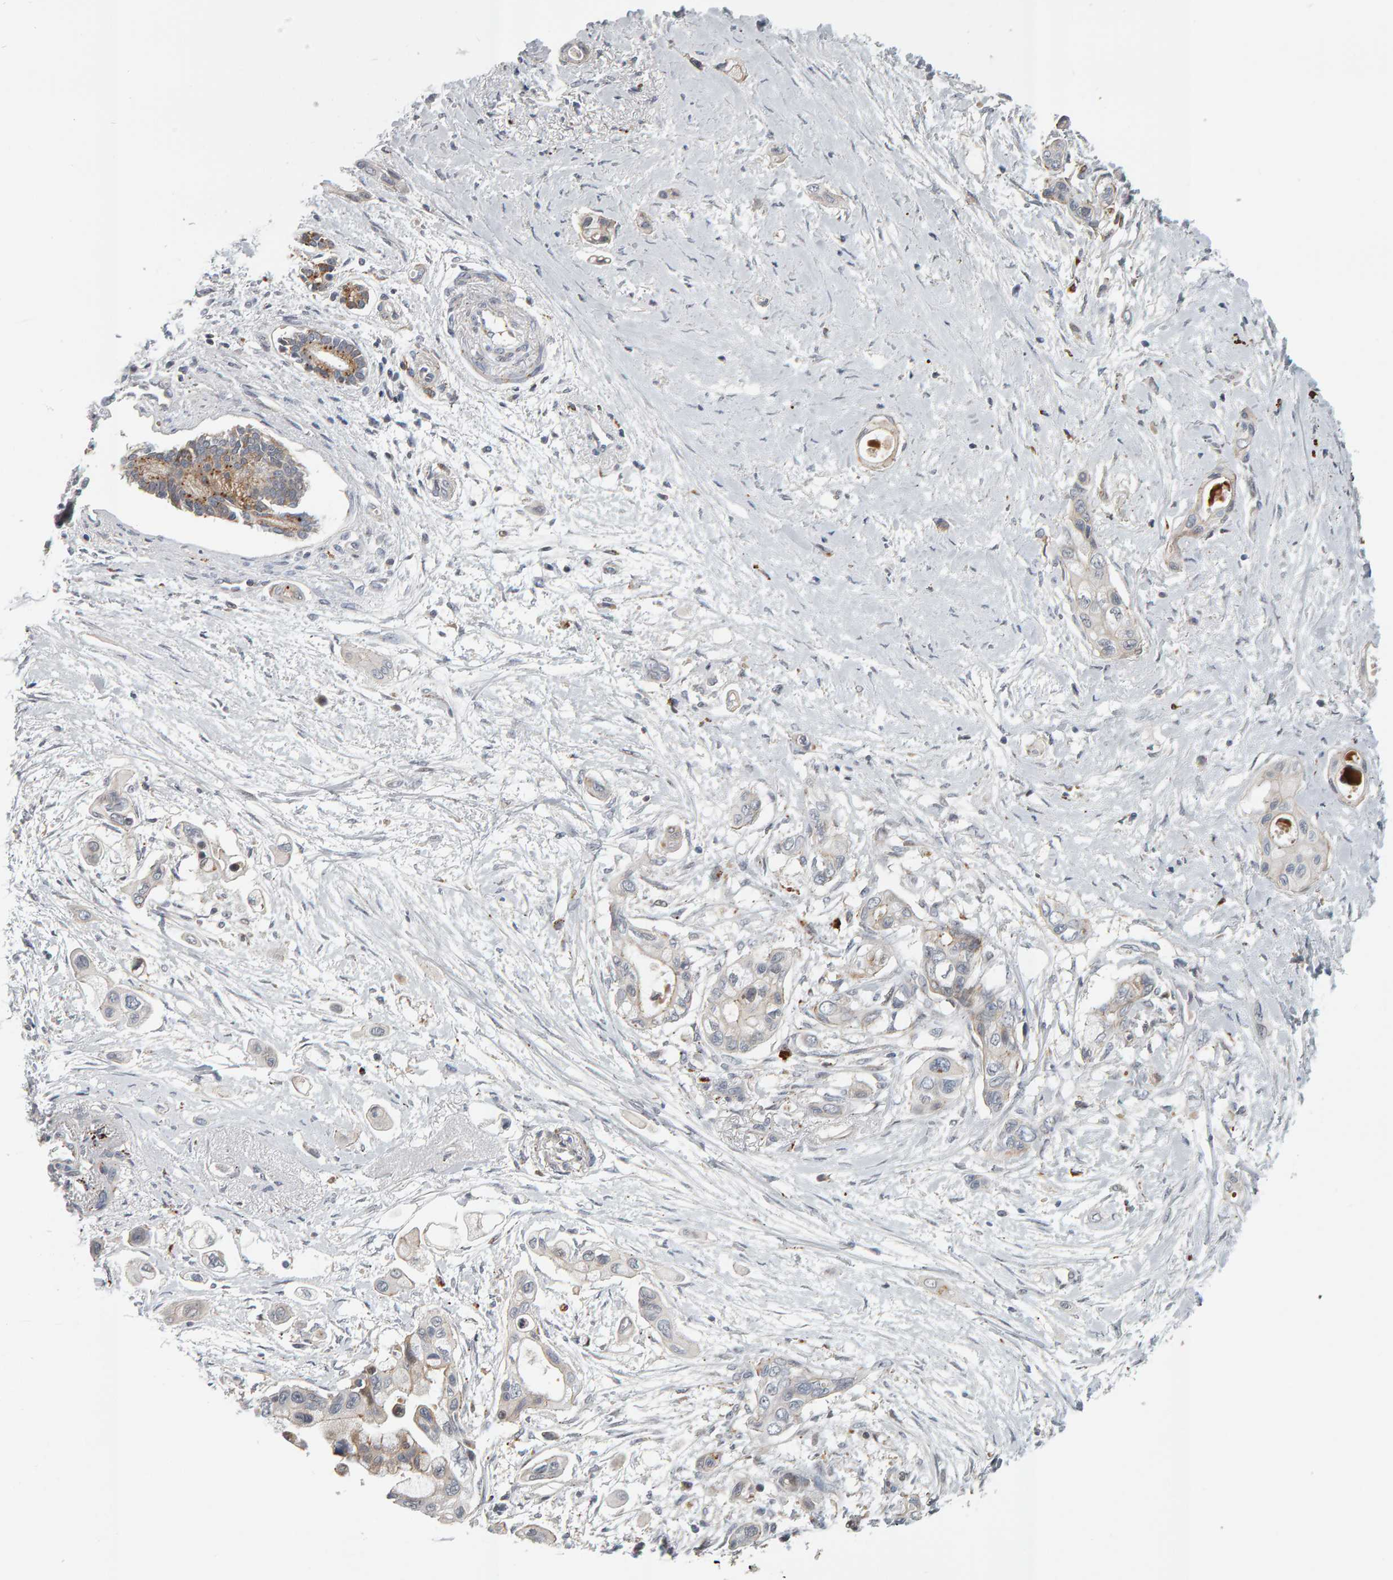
{"staining": {"intensity": "negative", "quantity": "none", "location": "none"}, "tissue": "pancreatic cancer", "cell_type": "Tumor cells", "image_type": "cancer", "snomed": [{"axis": "morphology", "description": "Adenocarcinoma, NOS"}, {"axis": "topography", "description": "Pancreas"}], "caption": "Immunohistochemistry (IHC) of human pancreatic cancer (adenocarcinoma) displays no expression in tumor cells.", "gene": "ZNF160", "patient": {"sex": "male", "age": 59}}